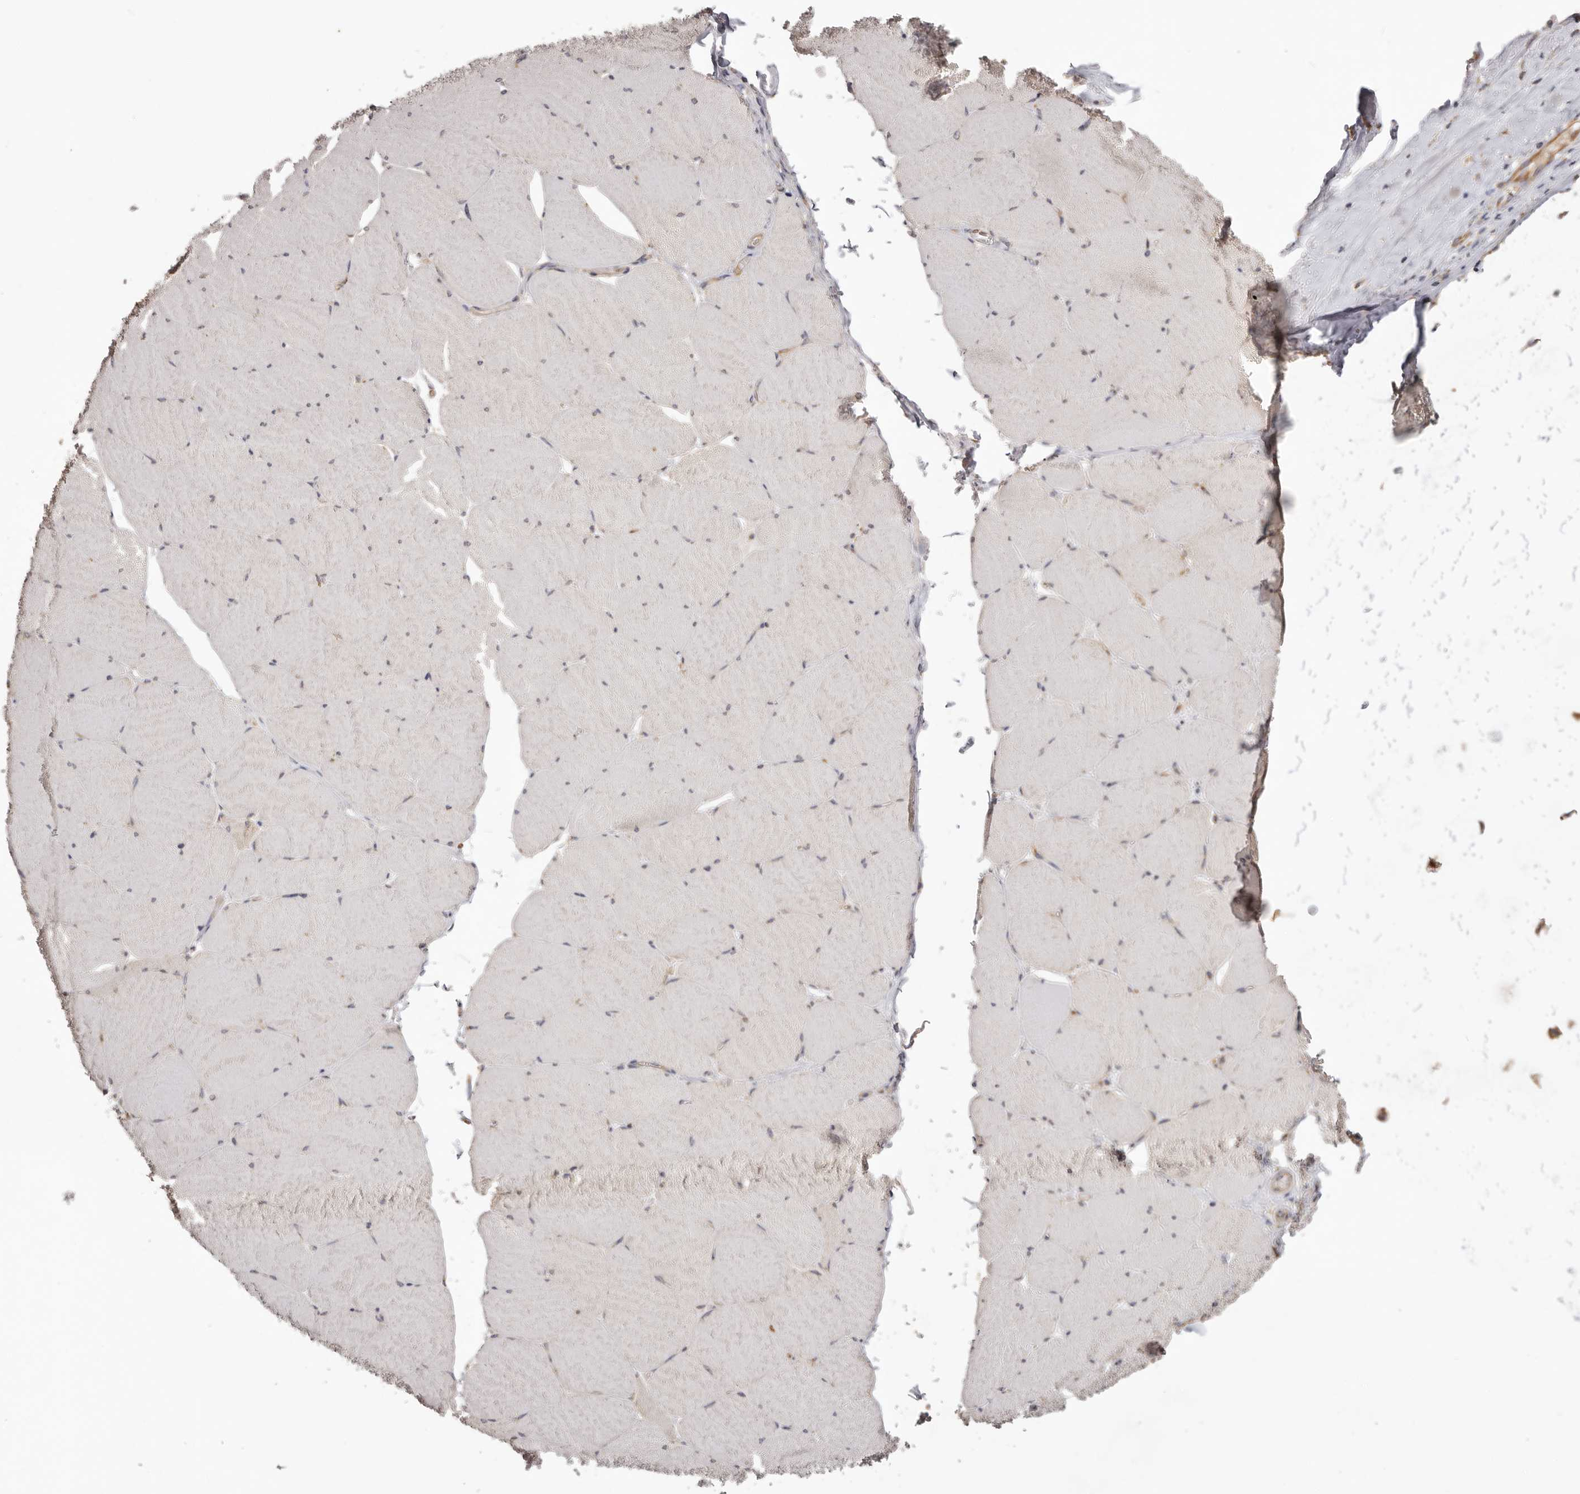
{"staining": {"intensity": "weak", "quantity": "25%-75%", "location": "cytoplasmic/membranous"}, "tissue": "skeletal muscle", "cell_type": "Myocytes", "image_type": "normal", "snomed": [{"axis": "morphology", "description": "Normal tissue, NOS"}, {"axis": "topography", "description": "Skeletal muscle"}, {"axis": "topography", "description": "Head-Neck"}], "caption": "IHC micrograph of unremarkable skeletal muscle: human skeletal muscle stained using immunohistochemistry exhibits low levels of weak protein expression localized specifically in the cytoplasmic/membranous of myocytes, appearing as a cytoplasmic/membranous brown color.", "gene": "EPRS1", "patient": {"sex": "male", "age": 66}}